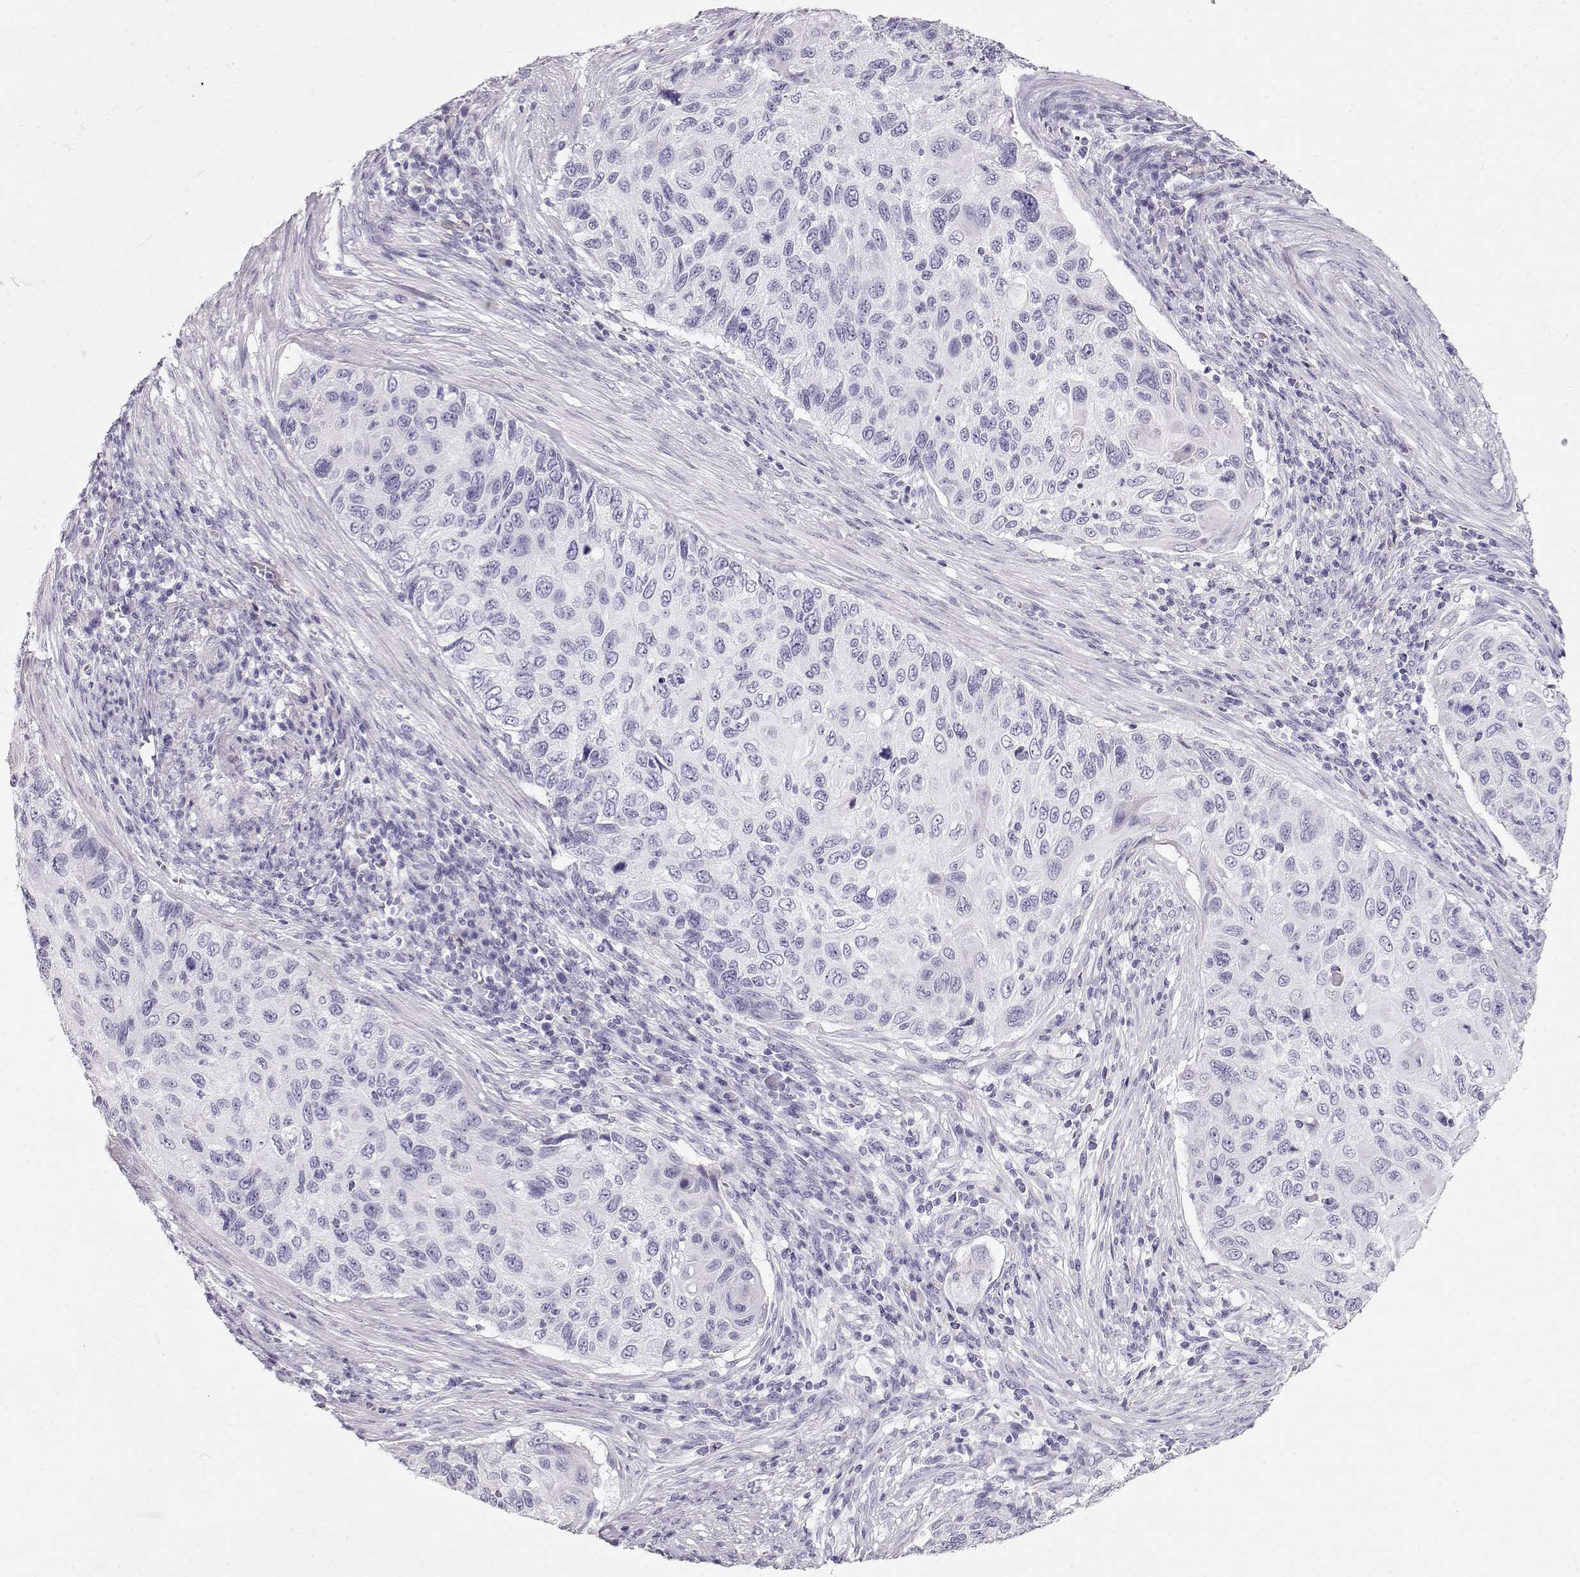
{"staining": {"intensity": "negative", "quantity": "none", "location": "none"}, "tissue": "cervical cancer", "cell_type": "Tumor cells", "image_type": "cancer", "snomed": [{"axis": "morphology", "description": "Squamous cell carcinoma, NOS"}, {"axis": "topography", "description": "Cervix"}], "caption": "This micrograph is of cervical squamous cell carcinoma stained with immunohistochemistry (IHC) to label a protein in brown with the nuclei are counter-stained blue. There is no expression in tumor cells. (Brightfield microscopy of DAB (3,3'-diaminobenzidine) immunohistochemistry at high magnification).", "gene": "ACTN2", "patient": {"sex": "female", "age": 70}}